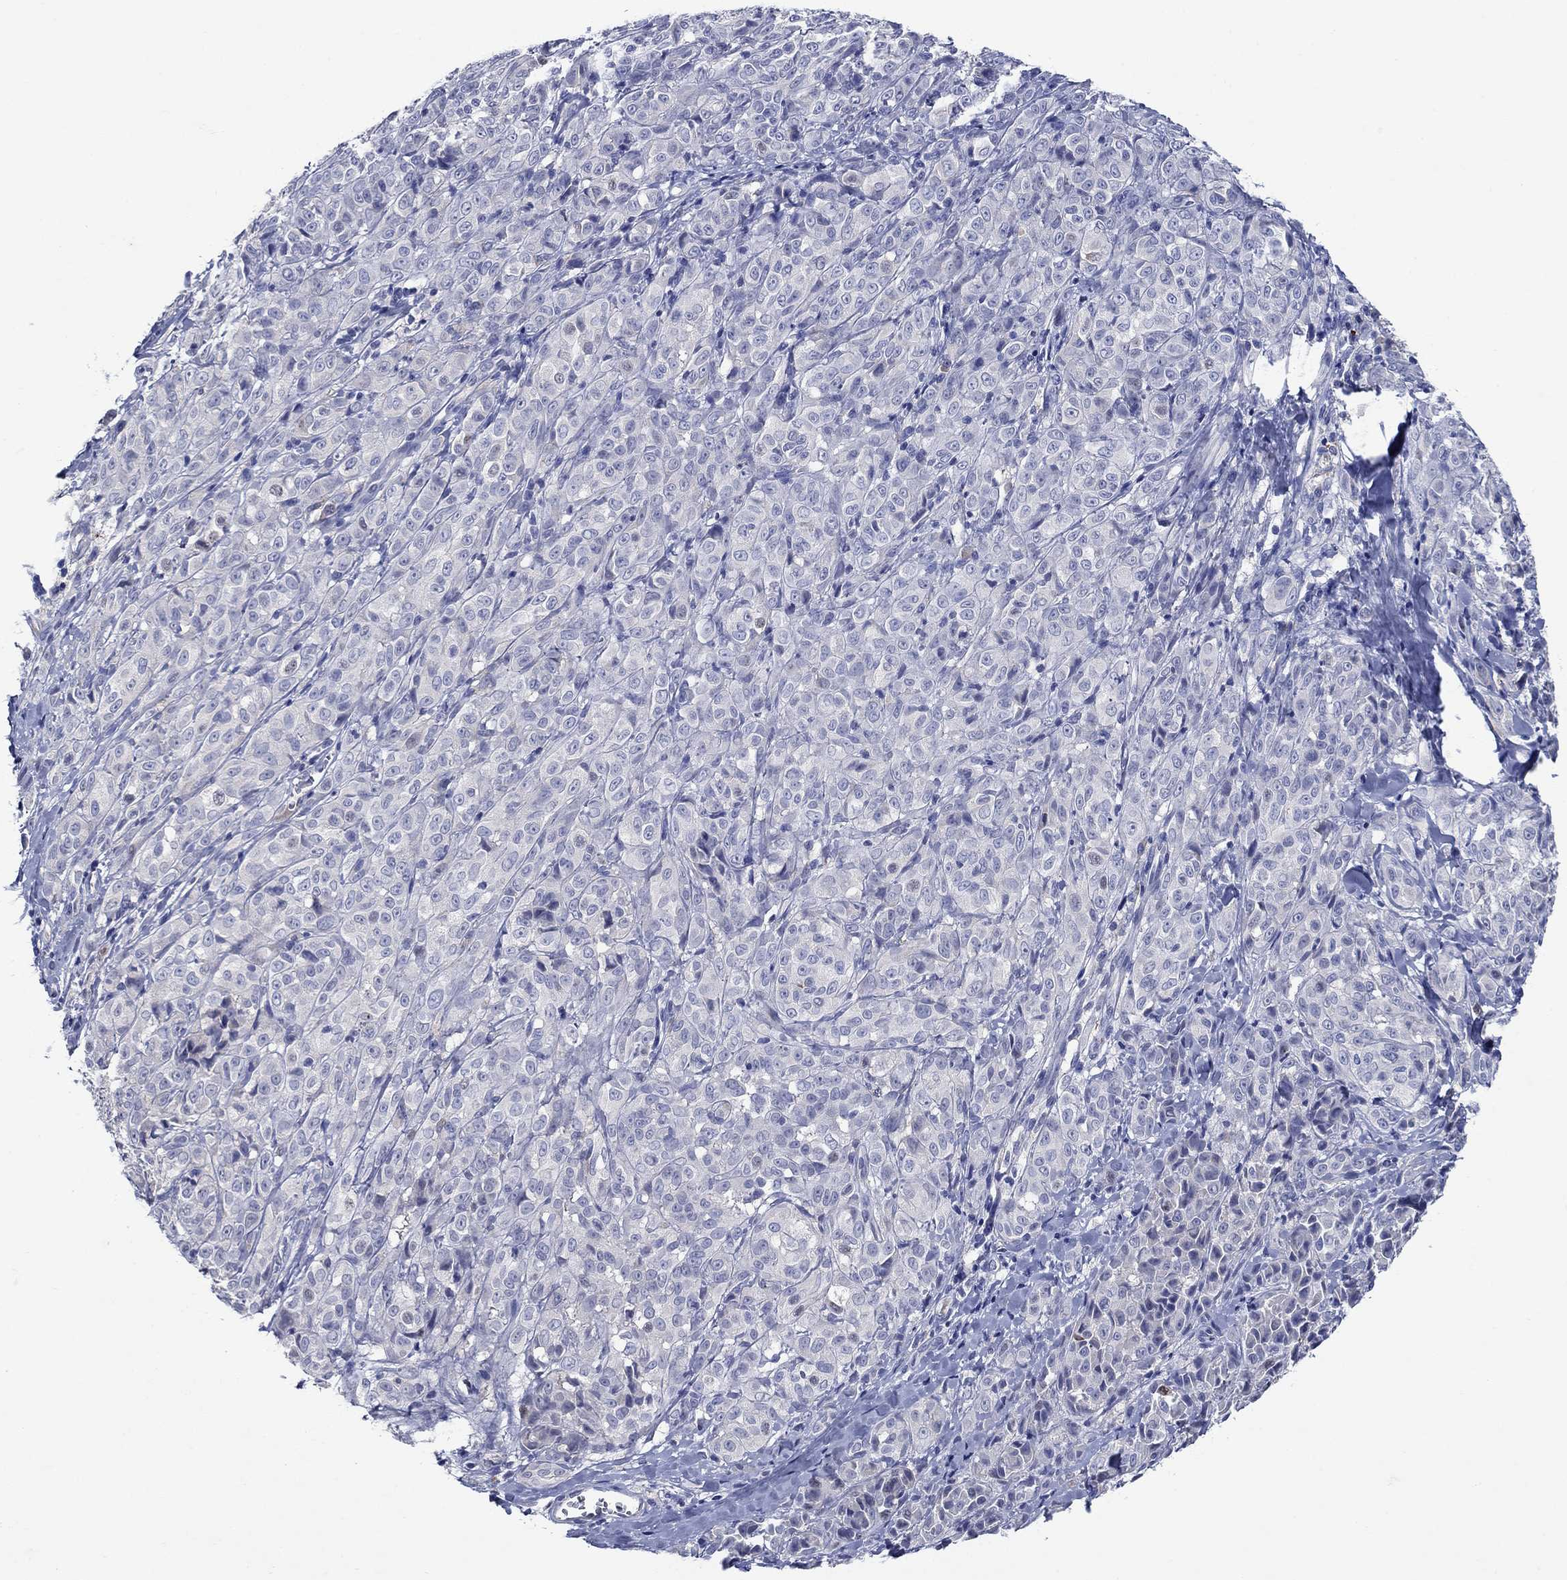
{"staining": {"intensity": "negative", "quantity": "none", "location": "none"}, "tissue": "melanoma", "cell_type": "Tumor cells", "image_type": "cancer", "snomed": [{"axis": "morphology", "description": "Malignant melanoma, NOS"}, {"axis": "topography", "description": "Skin"}], "caption": "This histopathology image is of melanoma stained with IHC to label a protein in brown with the nuclei are counter-stained blue. There is no staining in tumor cells.", "gene": "SULT2B1", "patient": {"sex": "male", "age": 89}}